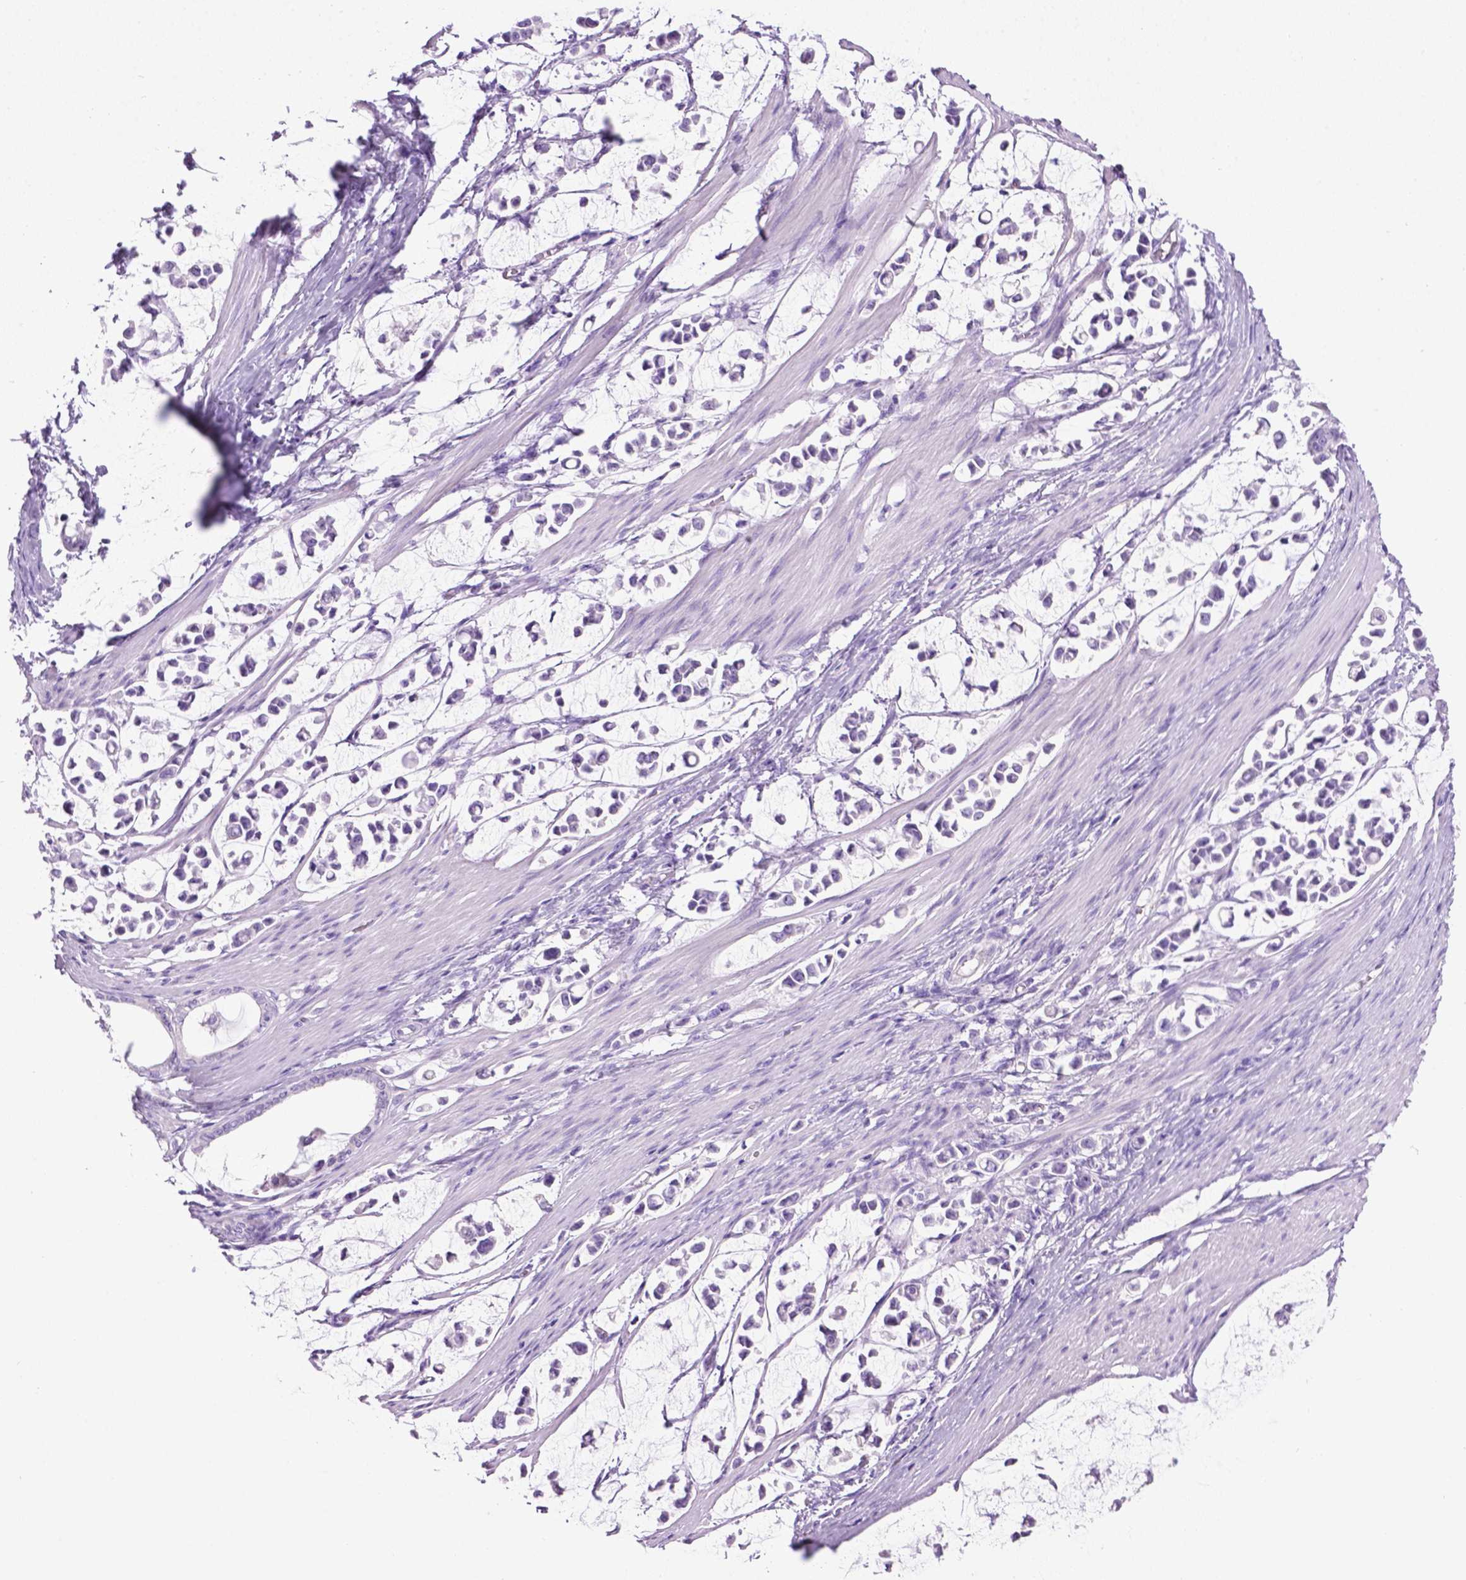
{"staining": {"intensity": "negative", "quantity": "none", "location": "none"}, "tissue": "stomach cancer", "cell_type": "Tumor cells", "image_type": "cancer", "snomed": [{"axis": "morphology", "description": "Adenocarcinoma, NOS"}, {"axis": "topography", "description": "Stomach"}], "caption": "The micrograph exhibits no significant expression in tumor cells of stomach adenocarcinoma.", "gene": "LELP1", "patient": {"sex": "male", "age": 82}}